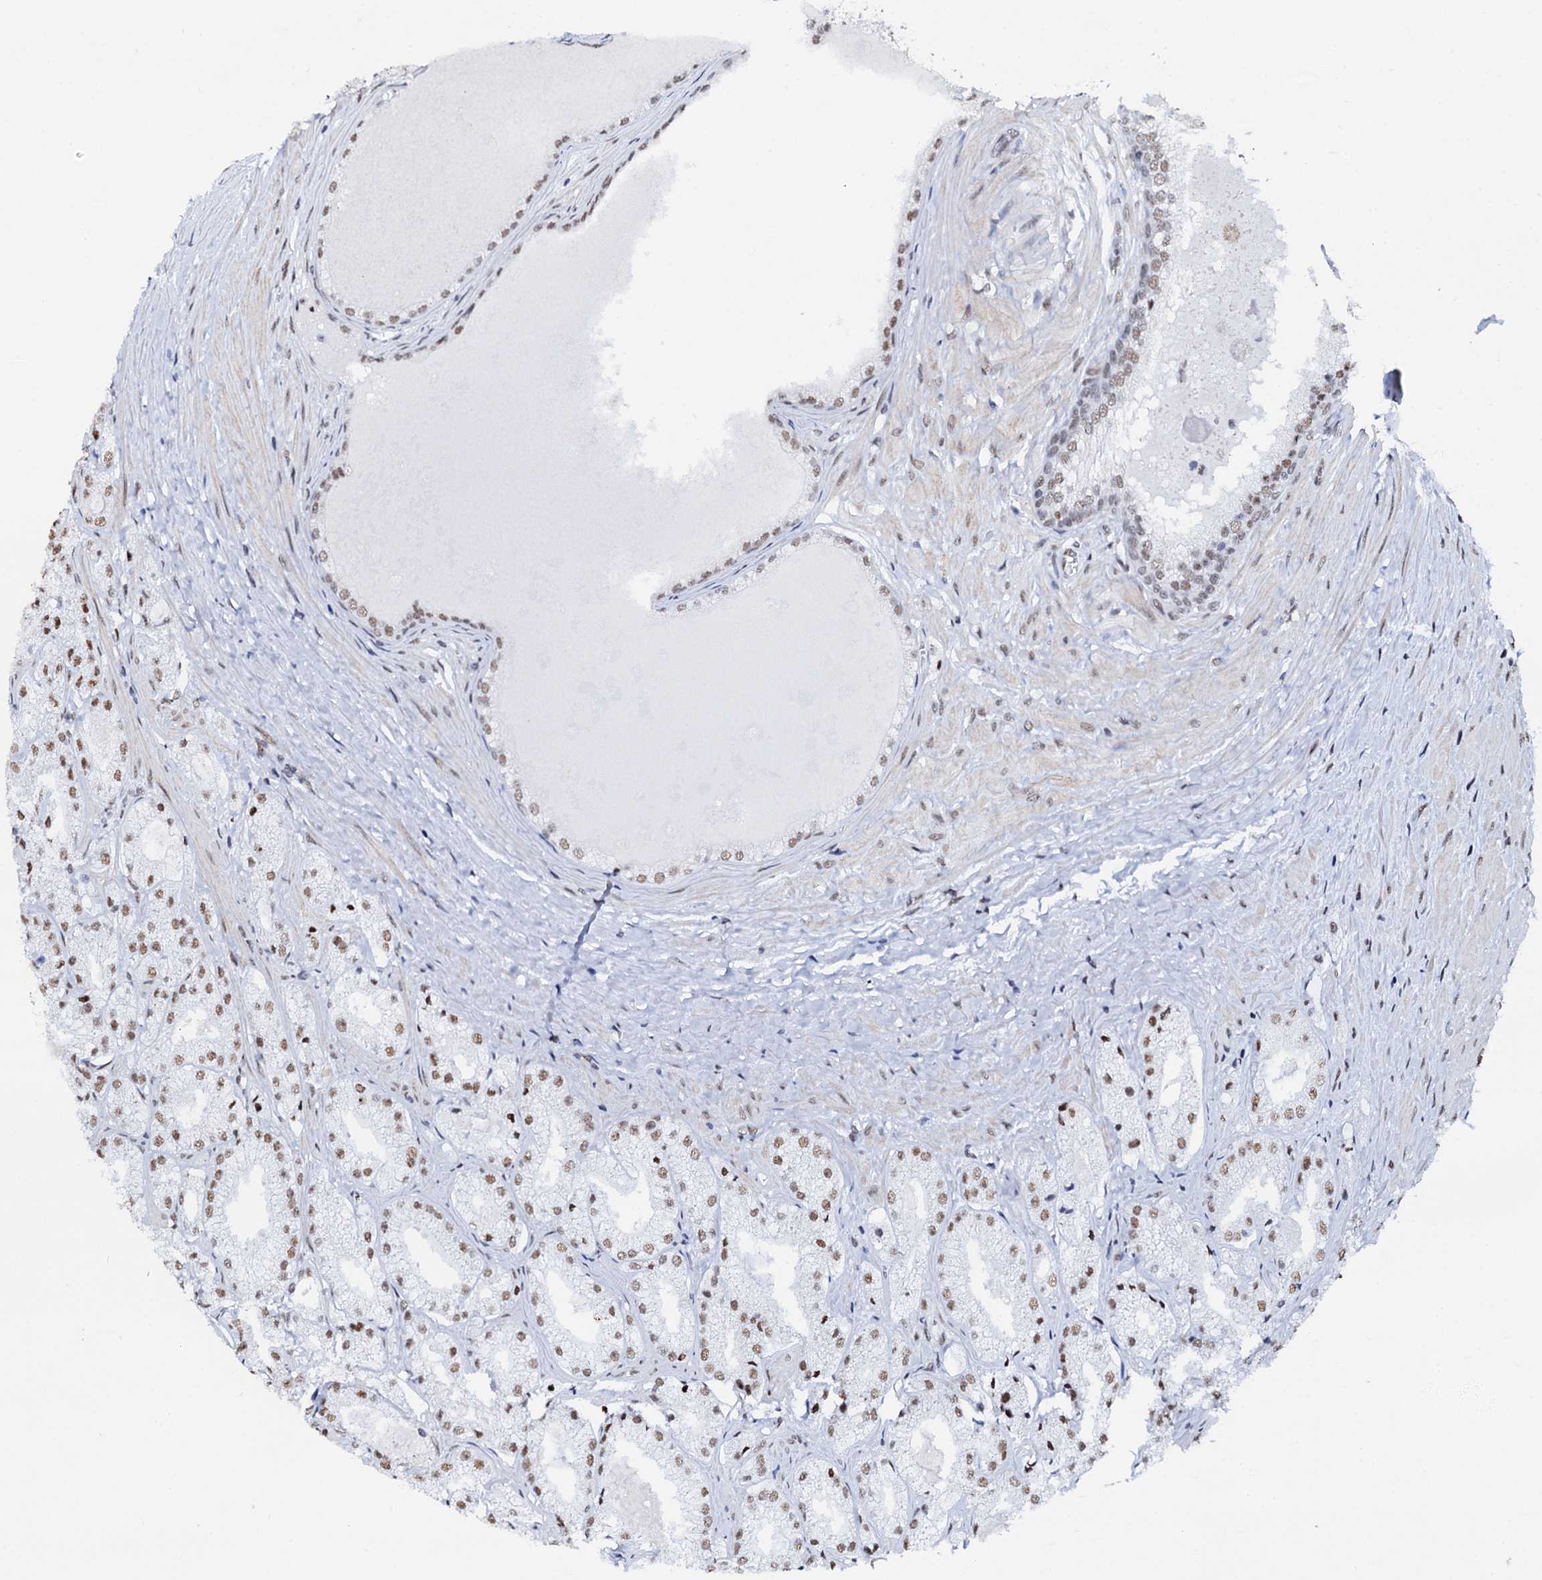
{"staining": {"intensity": "moderate", "quantity": ">75%", "location": "nuclear"}, "tissue": "prostate cancer", "cell_type": "Tumor cells", "image_type": "cancer", "snomed": [{"axis": "morphology", "description": "Adenocarcinoma, Low grade"}, {"axis": "topography", "description": "Prostate"}], "caption": "Human adenocarcinoma (low-grade) (prostate) stained with a protein marker demonstrates moderate staining in tumor cells.", "gene": "NKAPD1", "patient": {"sex": "male", "age": 69}}